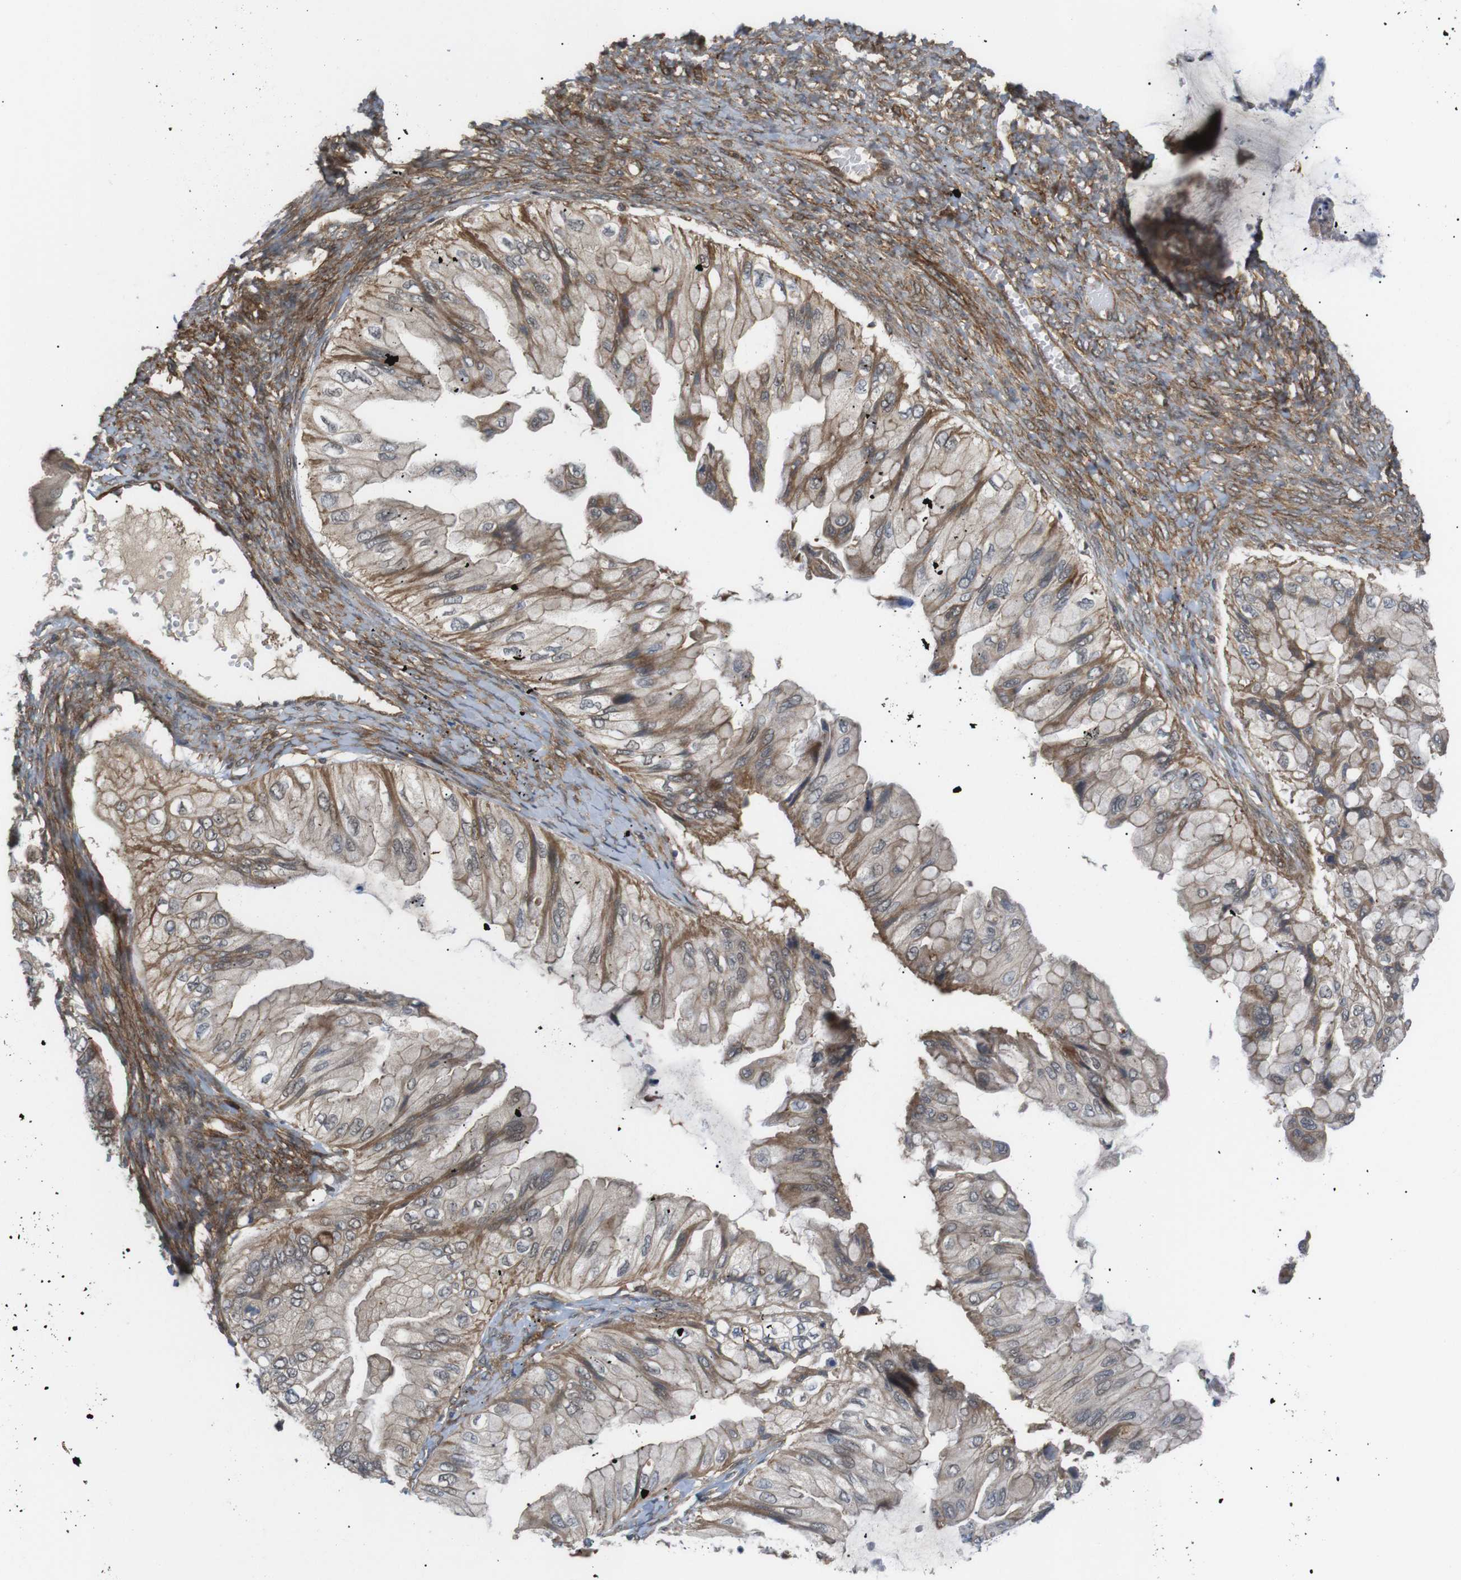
{"staining": {"intensity": "moderate", "quantity": ">75%", "location": "cytoplasmic/membranous"}, "tissue": "ovarian cancer", "cell_type": "Tumor cells", "image_type": "cancer", "snomed": [{"axis": "morphology", "description": "Cystadenocarcinoma, mucinous, NOS"}, {"axis": "topography", "description": "Ovary"}], "caption": "A medium amount of moderate cytoplasmic/membranous positivity is seen in approximately >75% of tumor cells in ovarian mucinous cystadenocarcinoma tissue.", "gene": "KANK2", "patient": {"sex": "female", "age": 61}}